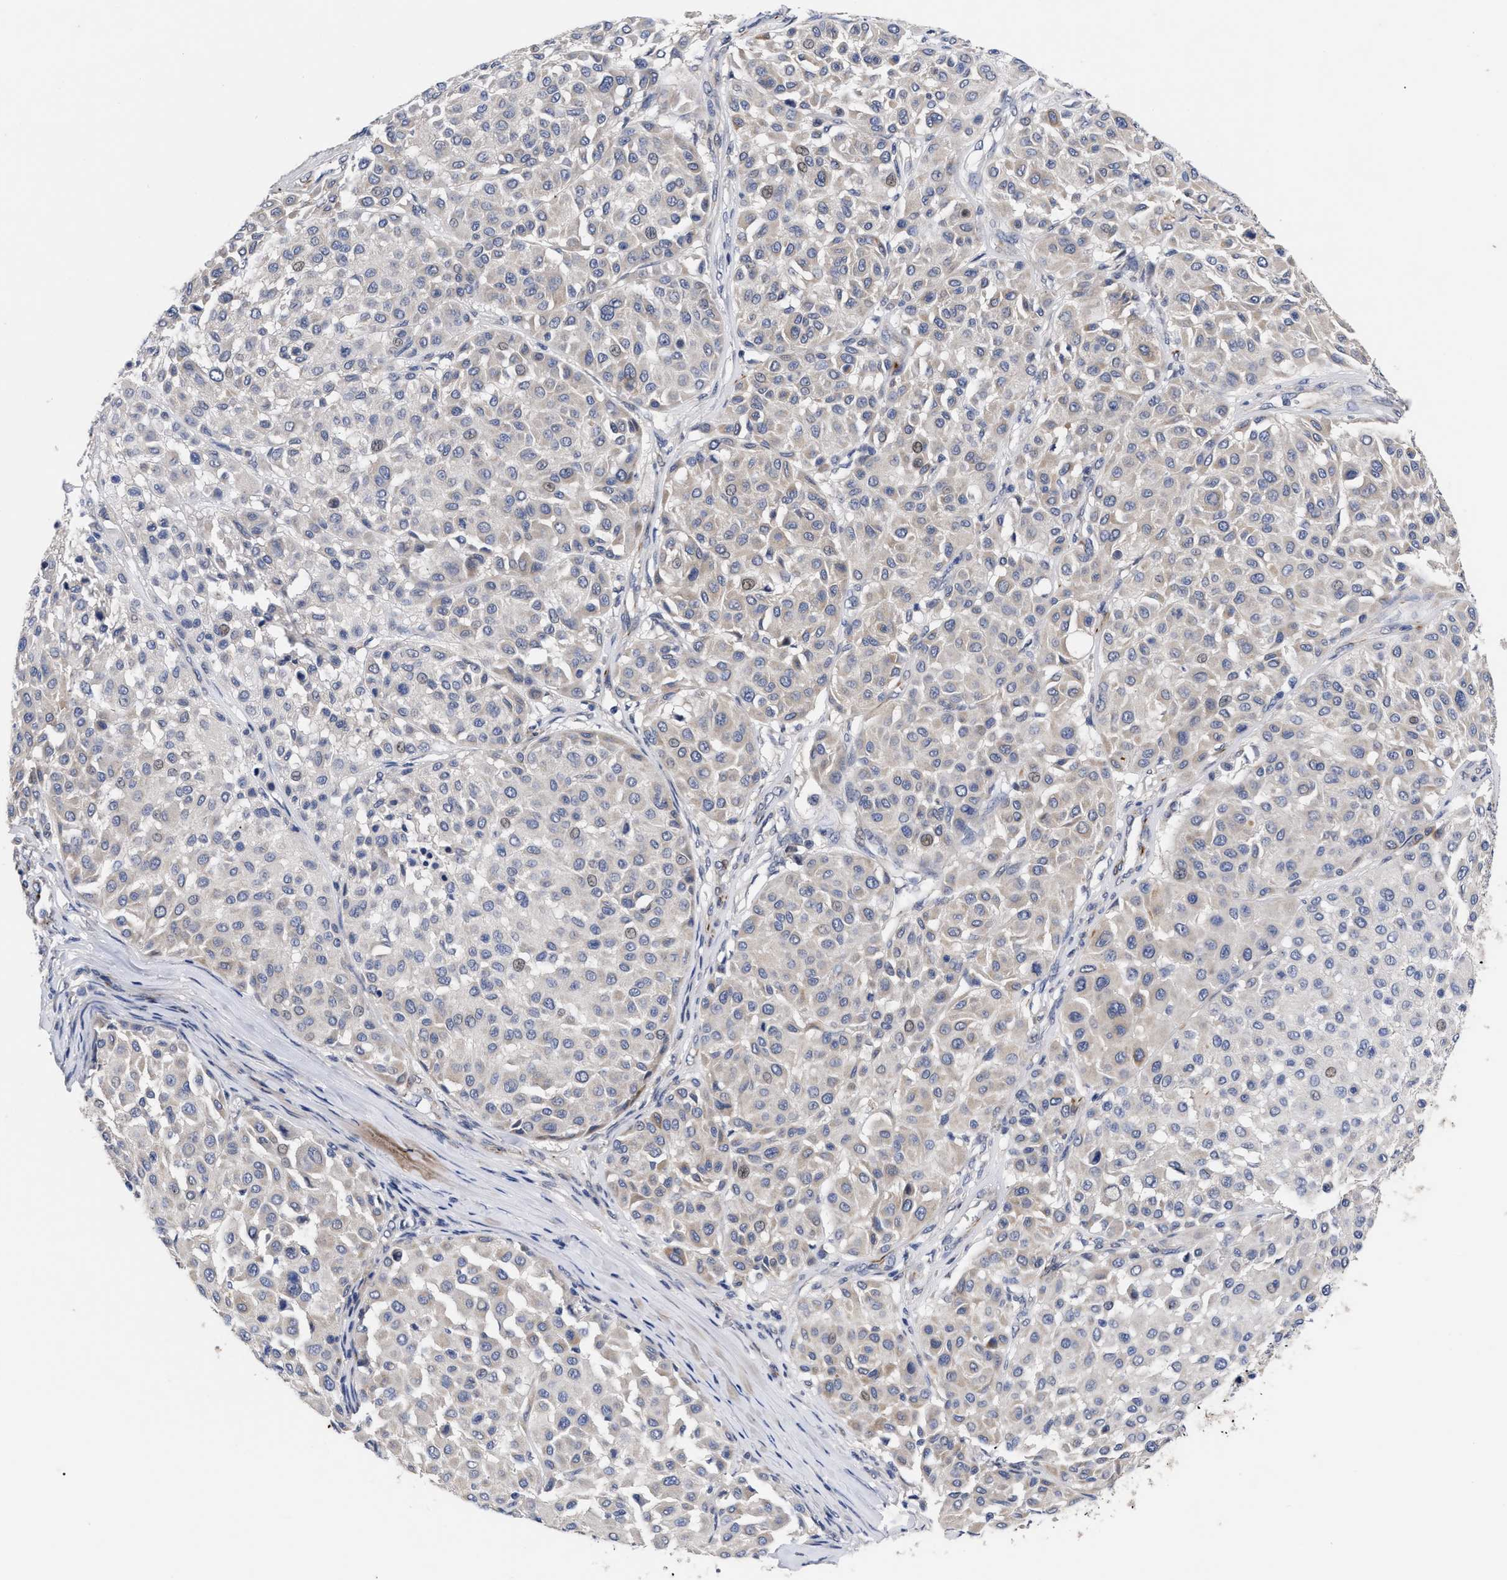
{"staining": {"intensity": "weak", "quantity": "<25%", "location": "cytoplasmic/membranous,nuclear"}, "tissue": "melanoma", "cell_type": "Tumor cells", "image_type": "cancer", "snomed": [{"axis": "morphology", "description": "Malignant melanoma, Metastatic site"}, {"axis": "topography", "description": "Soft tissue"}], "caption": "An image of melanoma stained for a protein shows no brown staining in tumor cells.", "gene": "CCN5", "patient": {"sex": "male", "age": 41}}